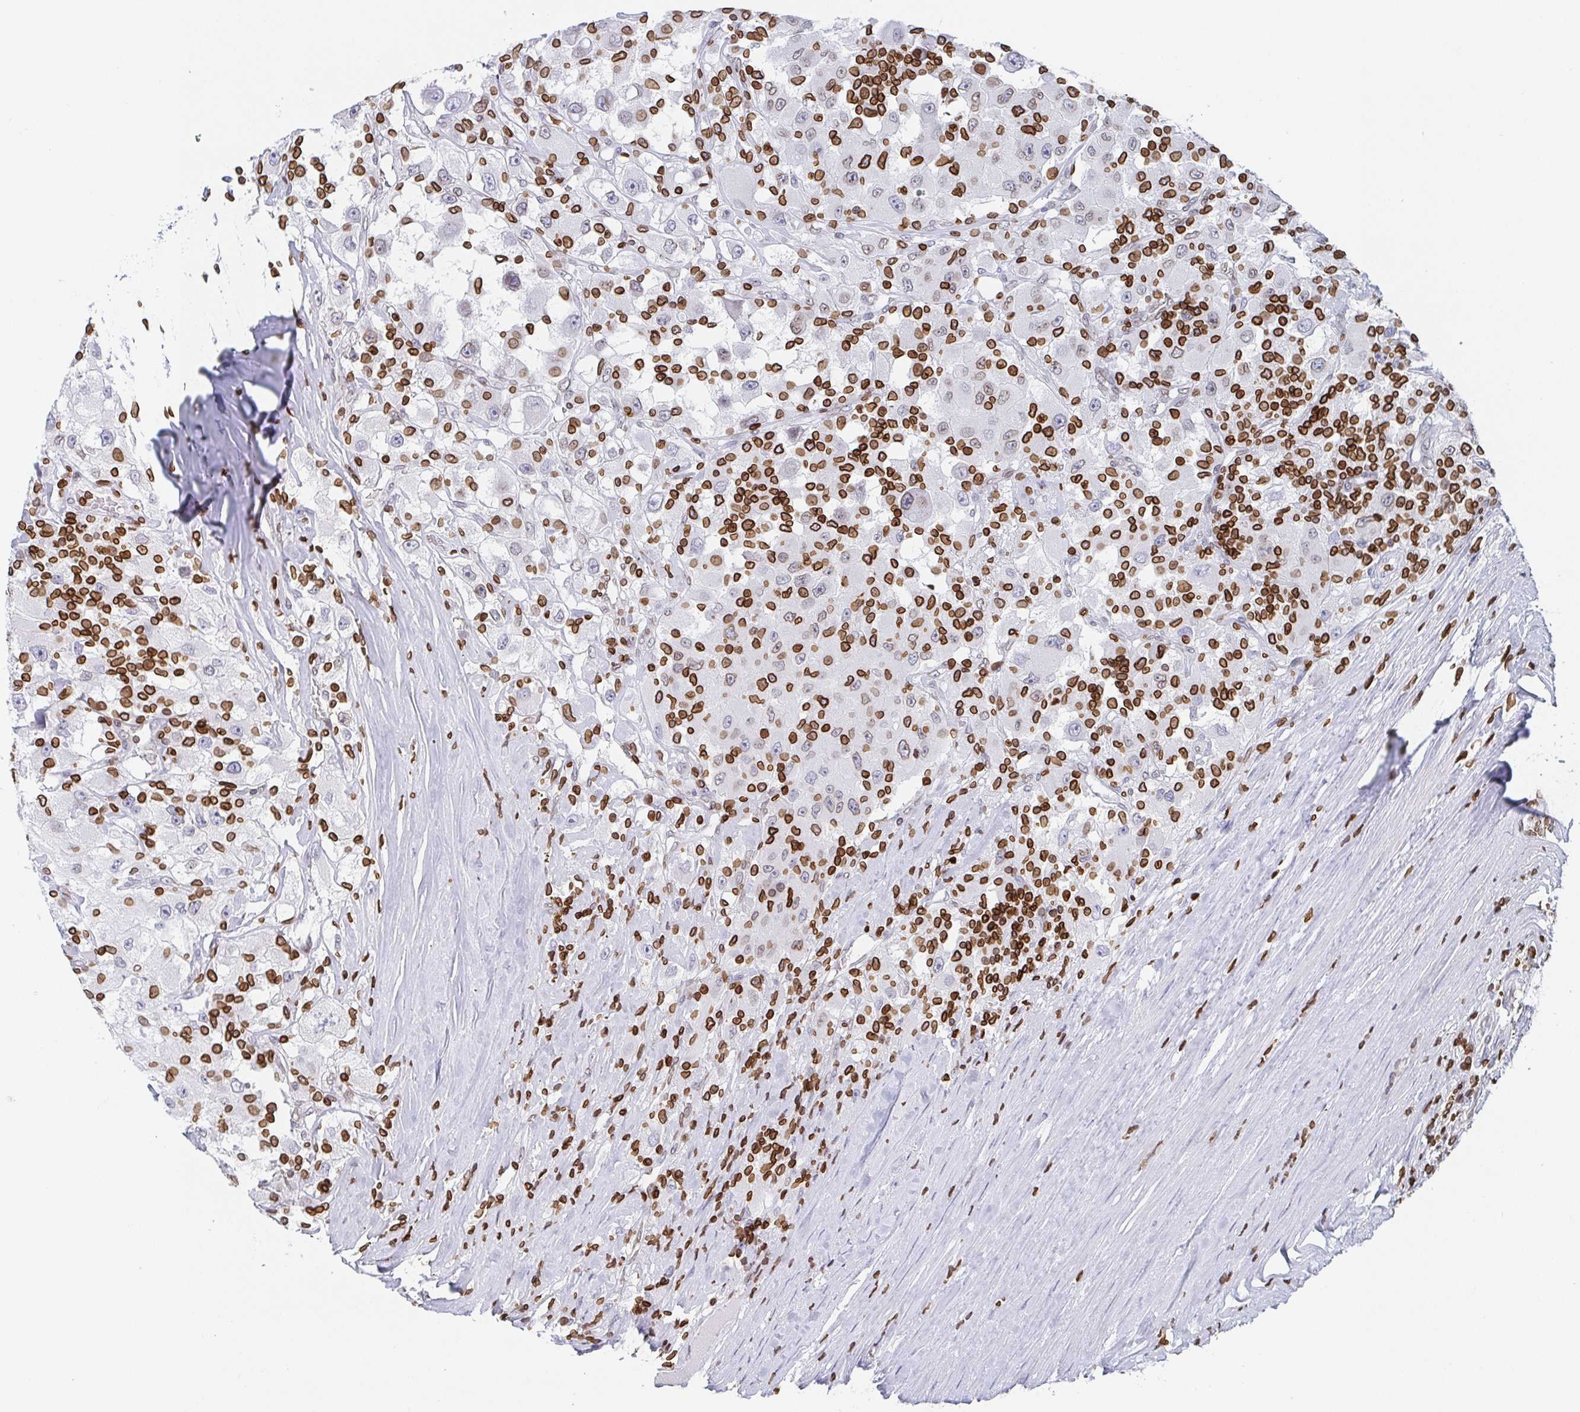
{"staining": {"intensity": "negative", "quantity": "none", "location": "none"}, "tissue": "renal cancer", "cell_type": "Tumor cells", "image_type": "cancer", "snomed": [{"axis": "morphology", "description": "Adenocarcinoma, NOS"}, {"axis": "topography", "description": "Kidney"}], "caption": "Immunohistochemical staining of renal cancer reveals no significant positivity in tumor cells.", "gene": "BTBD7", "patient": {"sex": "female", "age": 67}}